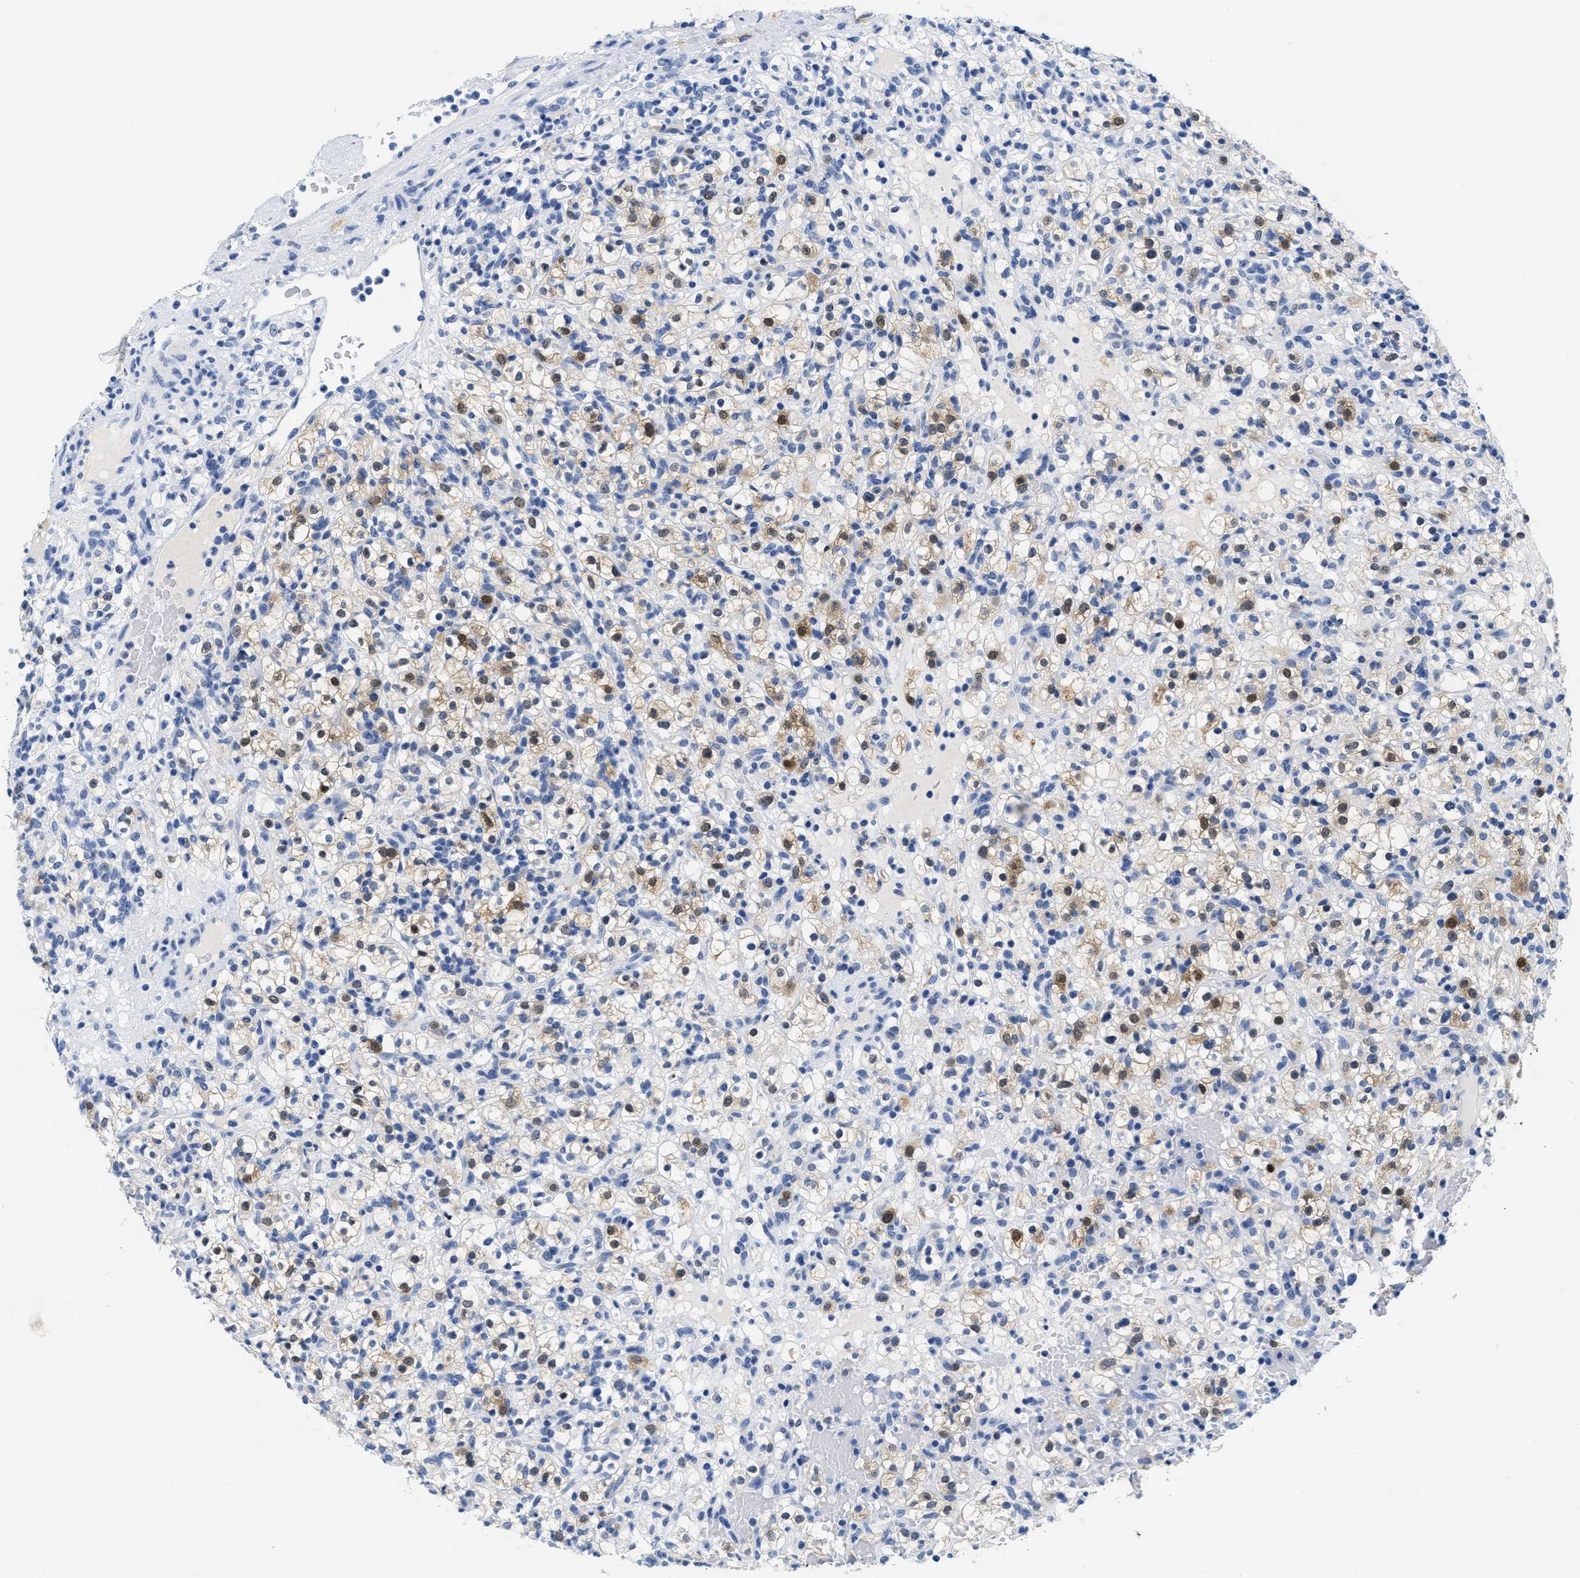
{"staining": {"intensity": "moderate", "quantity": "25%-75%", "location": "cytoplasmic/membranous,nuclear"}, "tissue": "renal cancer", "cell_type": "Tumor cells", "image_type": "cancer", "snomed": [{"axis": "morphology", "description": "Normal tissue, NOS"}, {"axis": "morphology", "description": "Adenocarcinoma, NOS"}, {"axis": "topography", "description": "Kidney"}], "caption": "Immunohistochemistry micrograph of renal adenocarcinoma stained for a protein (brown), which exhibits medium levels of moderate cytoplasmic/membranous and nuclear expression in approximately 25%-75% of tumor cells.", "gene": "TTC3", "patient": {"sex": "female", "age": 72}}